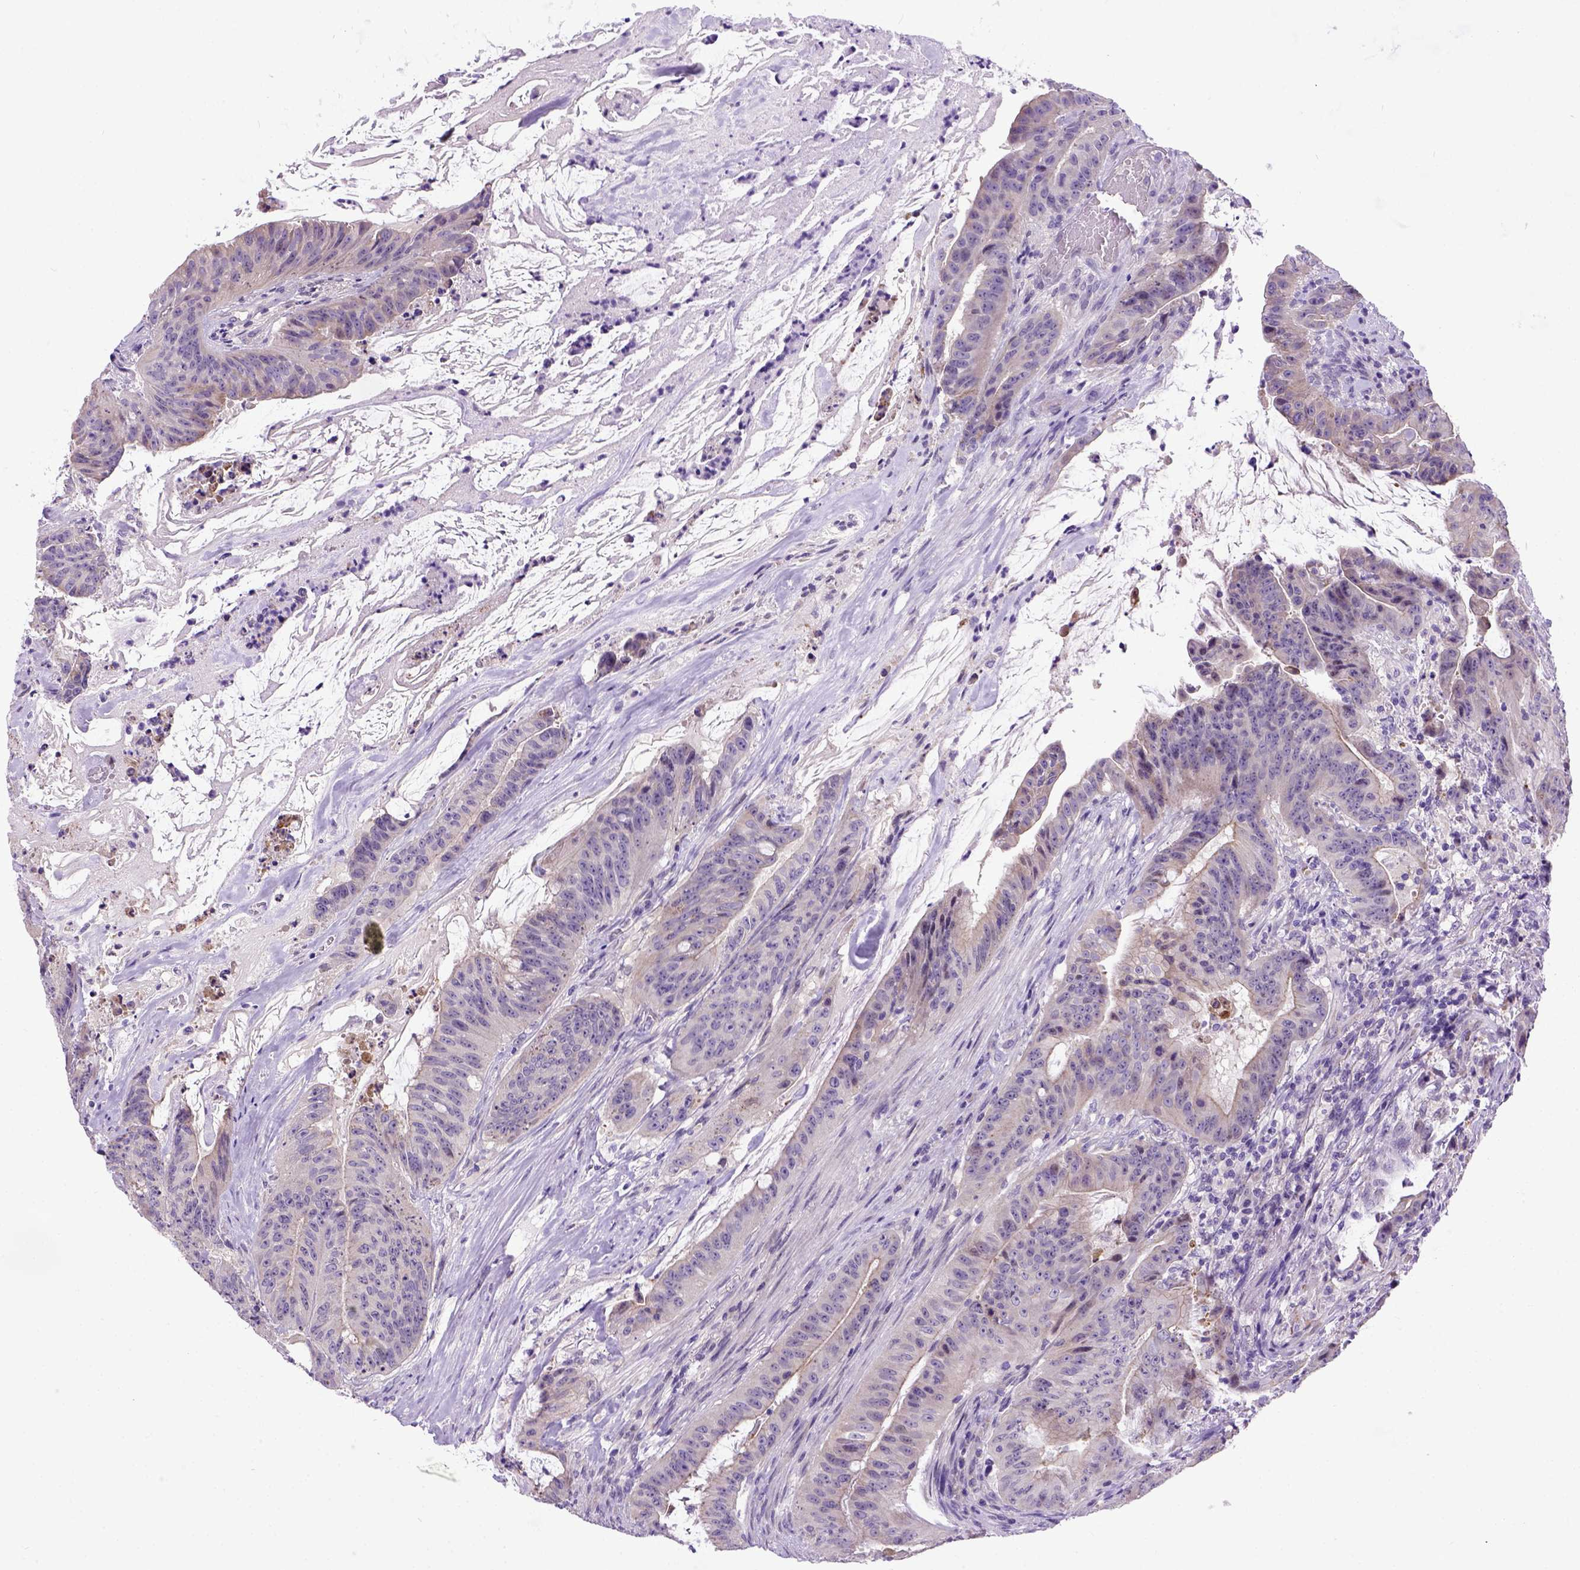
{"staining": {"intensity": "weak", "quantity": "25%-75%", "location": "cytoplasmic/membranous"}, "tissue": "colorectal cancer", "cell_type": "Tumor cells", "image_type": "cancer", "snomed": [{"axis": "morphology", "description": "Adenocarcinoma, NOS"}, {"axis": "topography", "description": "Colon"}], "caption": "IHC (DAB (3,3'-diaminobenzidine)) staining of colorectal adenocarcinoma demonstrates weak cytoplasmic/membranous protein expression in approximately 25%-75% of tumor cells.", "gene": "NEK5", "patient": {"sex": "male", "age": 33}}